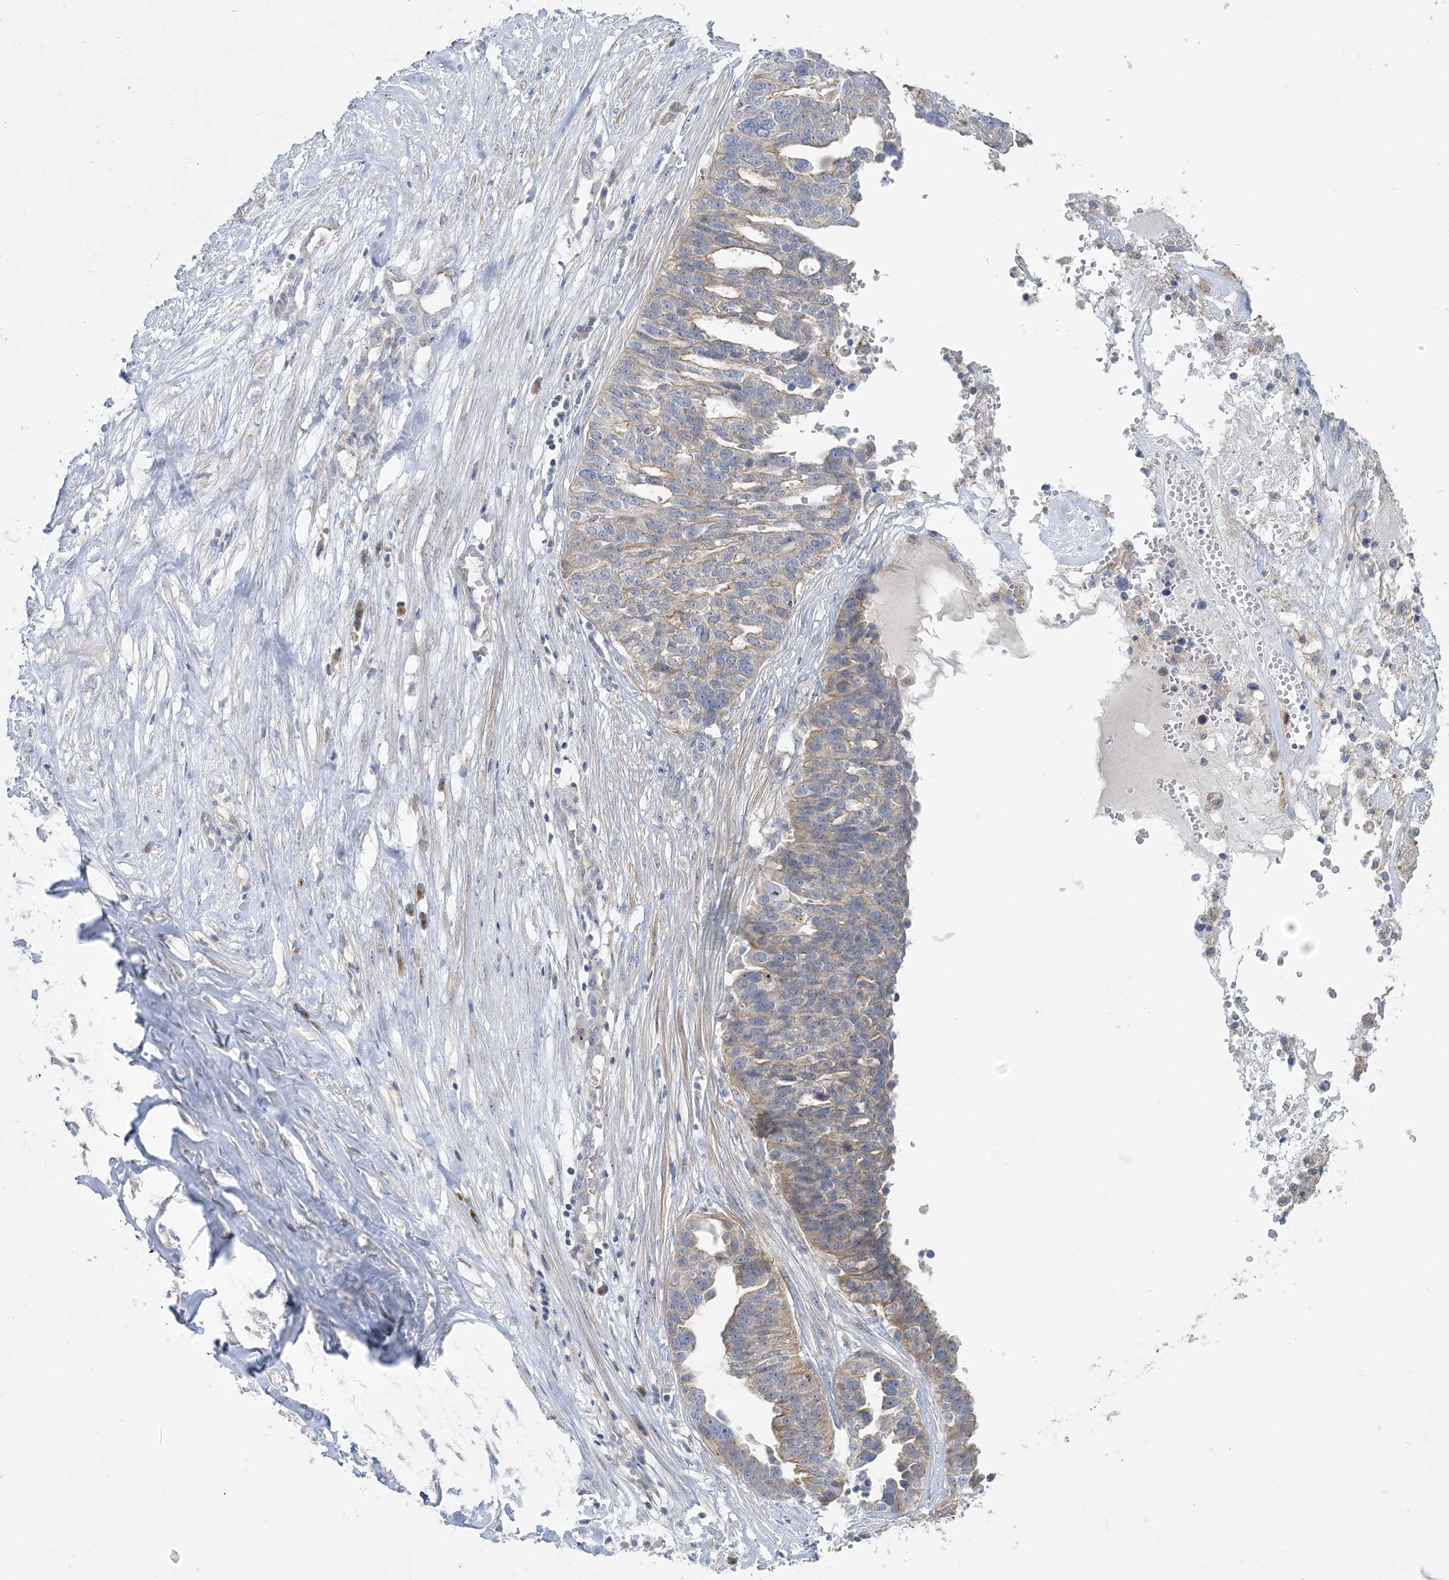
{"staining": {"intensity": "moderate", "quantity": "<25%", "location": "cytoplasmic/membranous"}, "tissue": "ovarian cancer", "cell_type": "Tumor cells", "image_type": "cancer", "snomed": [{"axis": "morphology", "description": "Cystadenocarcinoma, serous, NOS"}, {"axis": "topography", "description": "Ovary"}], "caption": "Ovarian cancer (serous cystadenocarcinoma) was stained to show a protein in brown. There is low levels of moderate cytoplasmic/membranous staining in about <25% of tumor cells.", "gene": "MMADHC", "patient": {"sex": "female", "age": 59}}